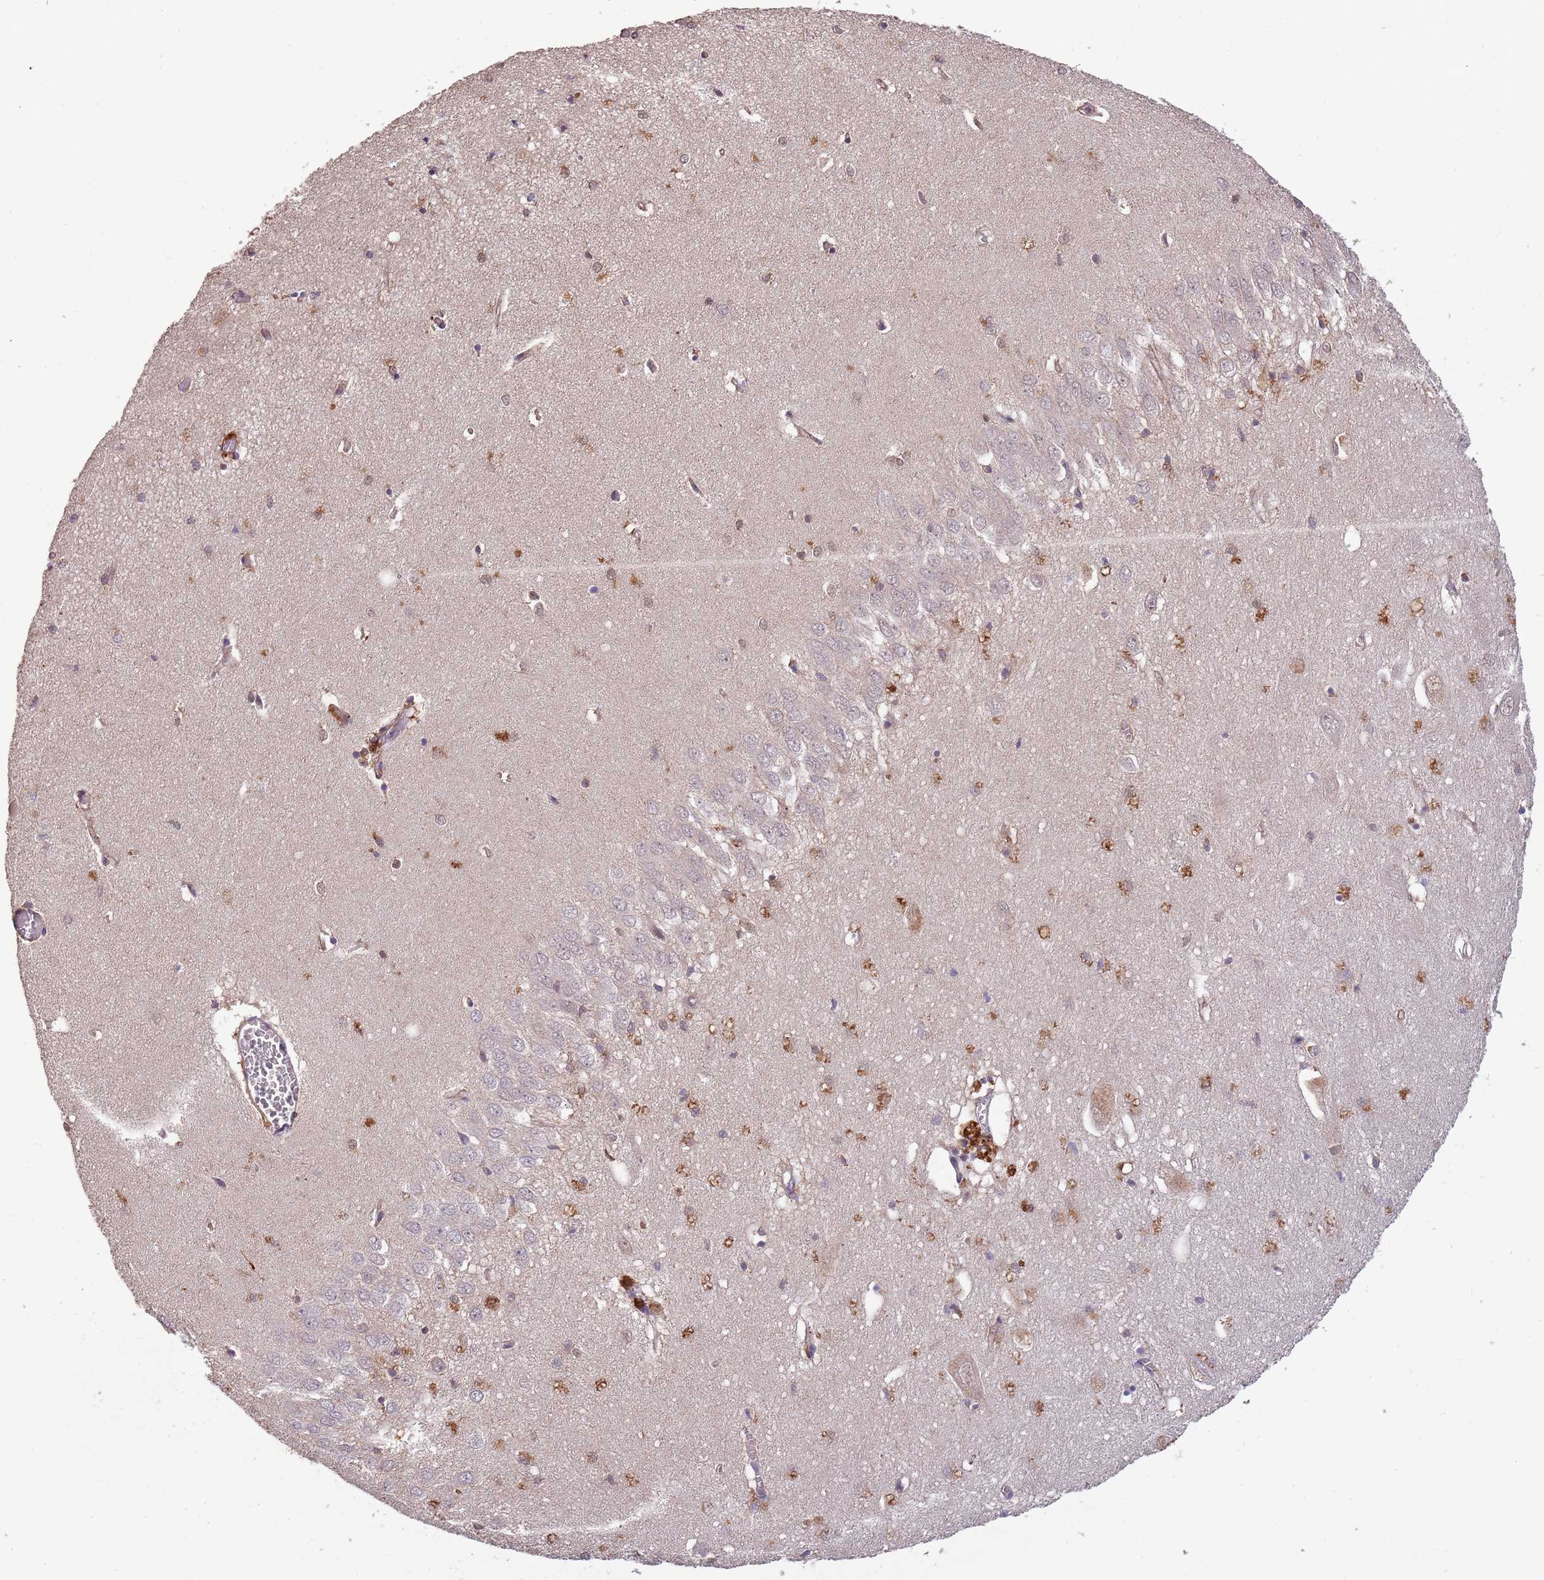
{"staining": {"intensity": "moderate", "quantity": "<25%", "location": "cytoplasmic/membranous,nuclear"}, "tissue": "hippocampus", "cell_type": "Glial cells", "image_type": "normal", "snomed": [{"axis": "morphology", "description": "Normal tissue, NOS"}, {"axis": "topography", "description": "Hippocampus"}], "caption": "This image demonstrates immunohistochemistry (IHC) staining of benign hippocampus, with low moderate cytoplasmic/membranous,nuclear positivity in about <25% of glial cells.", "gene": "ZNF639", "patient": {"sex": "female", "age": 64}}